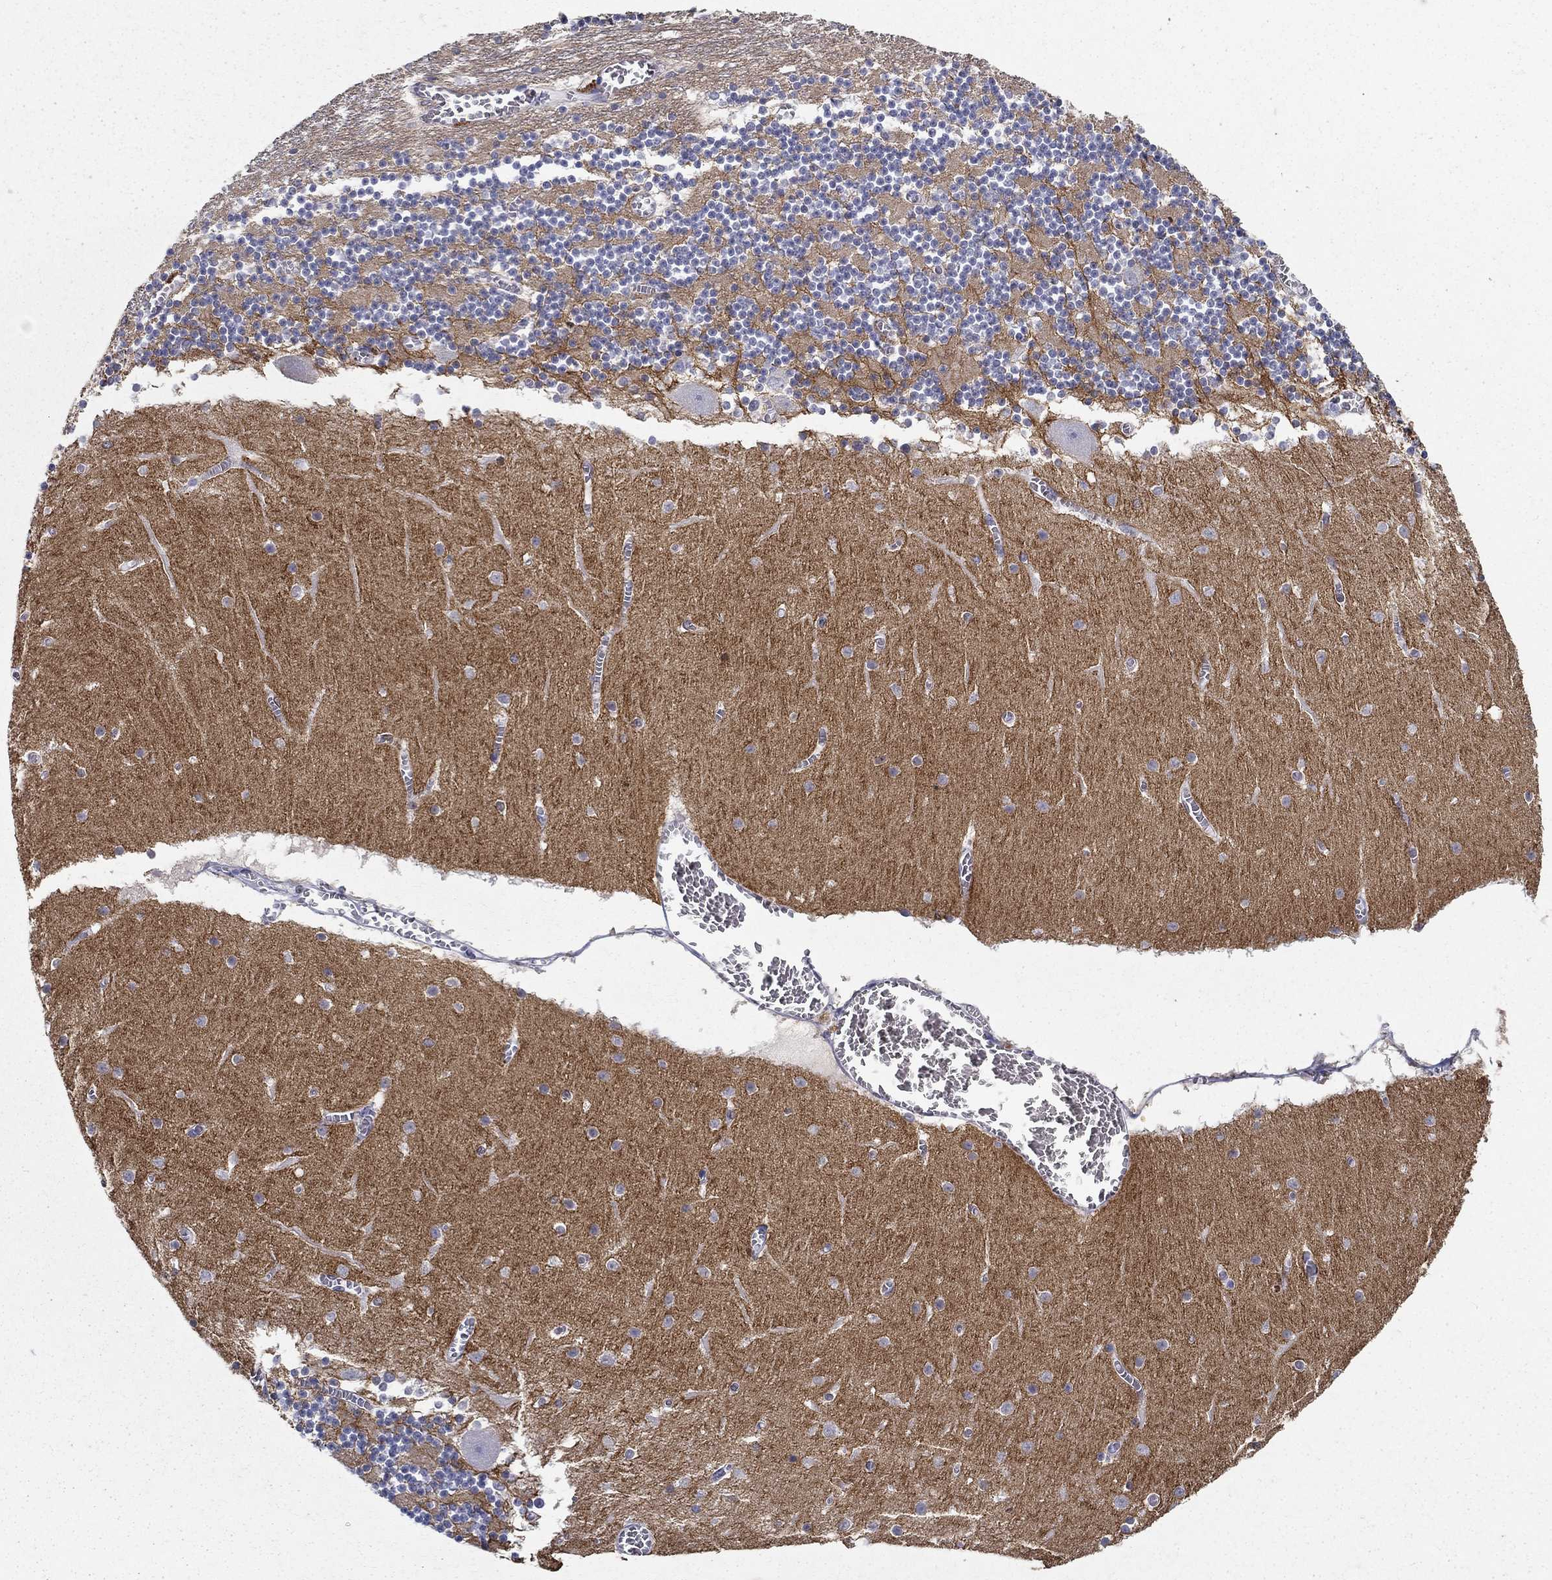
{"staining": {"intensity": "negative", "quantity": "none", "location": "none"}, "tissue": "cerebellum", "cell_type": "Cells in granular layer", "image_type": "normal", "snomed": [{"axis": "morphology", "description": "Normal tissue, NOS"}, {"axis": "topography", "description": "Cerebellum"}], "caption": "High magnification brightfield microscopy of unremarkable cerebellum stained with DAB (brown) and counterstained with hematoxylin (blue): cells in granular layer show no significant expression. (Brightfield microscopy of DAB (3,3'-diaminobenzidine) IHC at high magnification).", "gene": "IGSF8", "patient": {"sex": "female", "age": 28}}